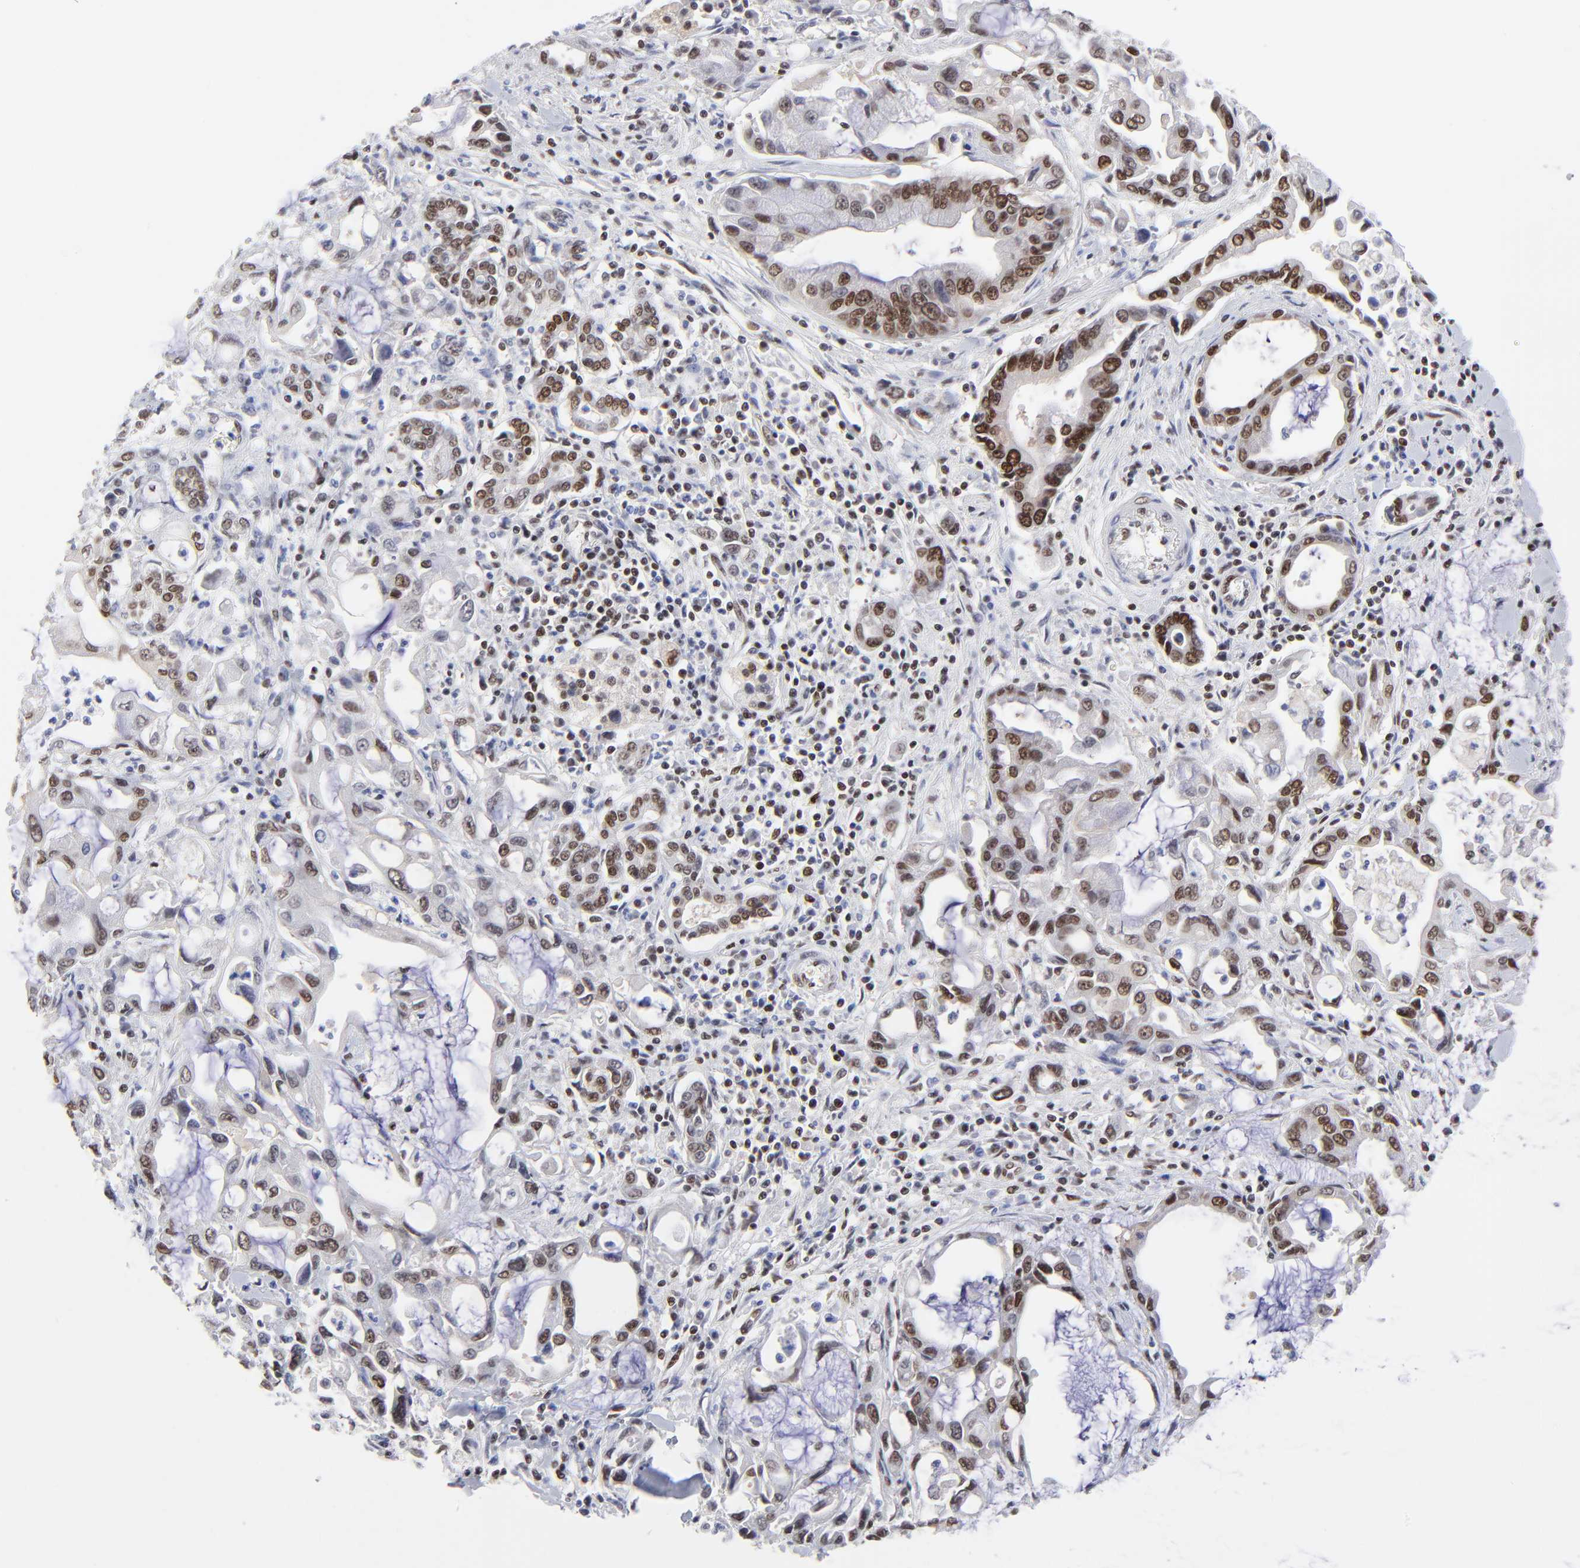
{"staining": {"intensity": "moderate", "quantity": "25%-75%", "location": "nuclear"}, "tissue": "pancreatic cancer", "cell_type": "Tumor cells", "image_type": "cancer", "snomed": [{"axis": "morphology", "description": "Adenocarcinoma, NOS"}, {"axis": "topography", "description": "Pancreas"}], "caption": "Tumor cells show moderate nuclear expression in approximately 25%-75% of cells in pancreatic cancer (adenocarcinoma).", "gene": "ZMYM3", "patient": {"sex": "female", "age": 57}}